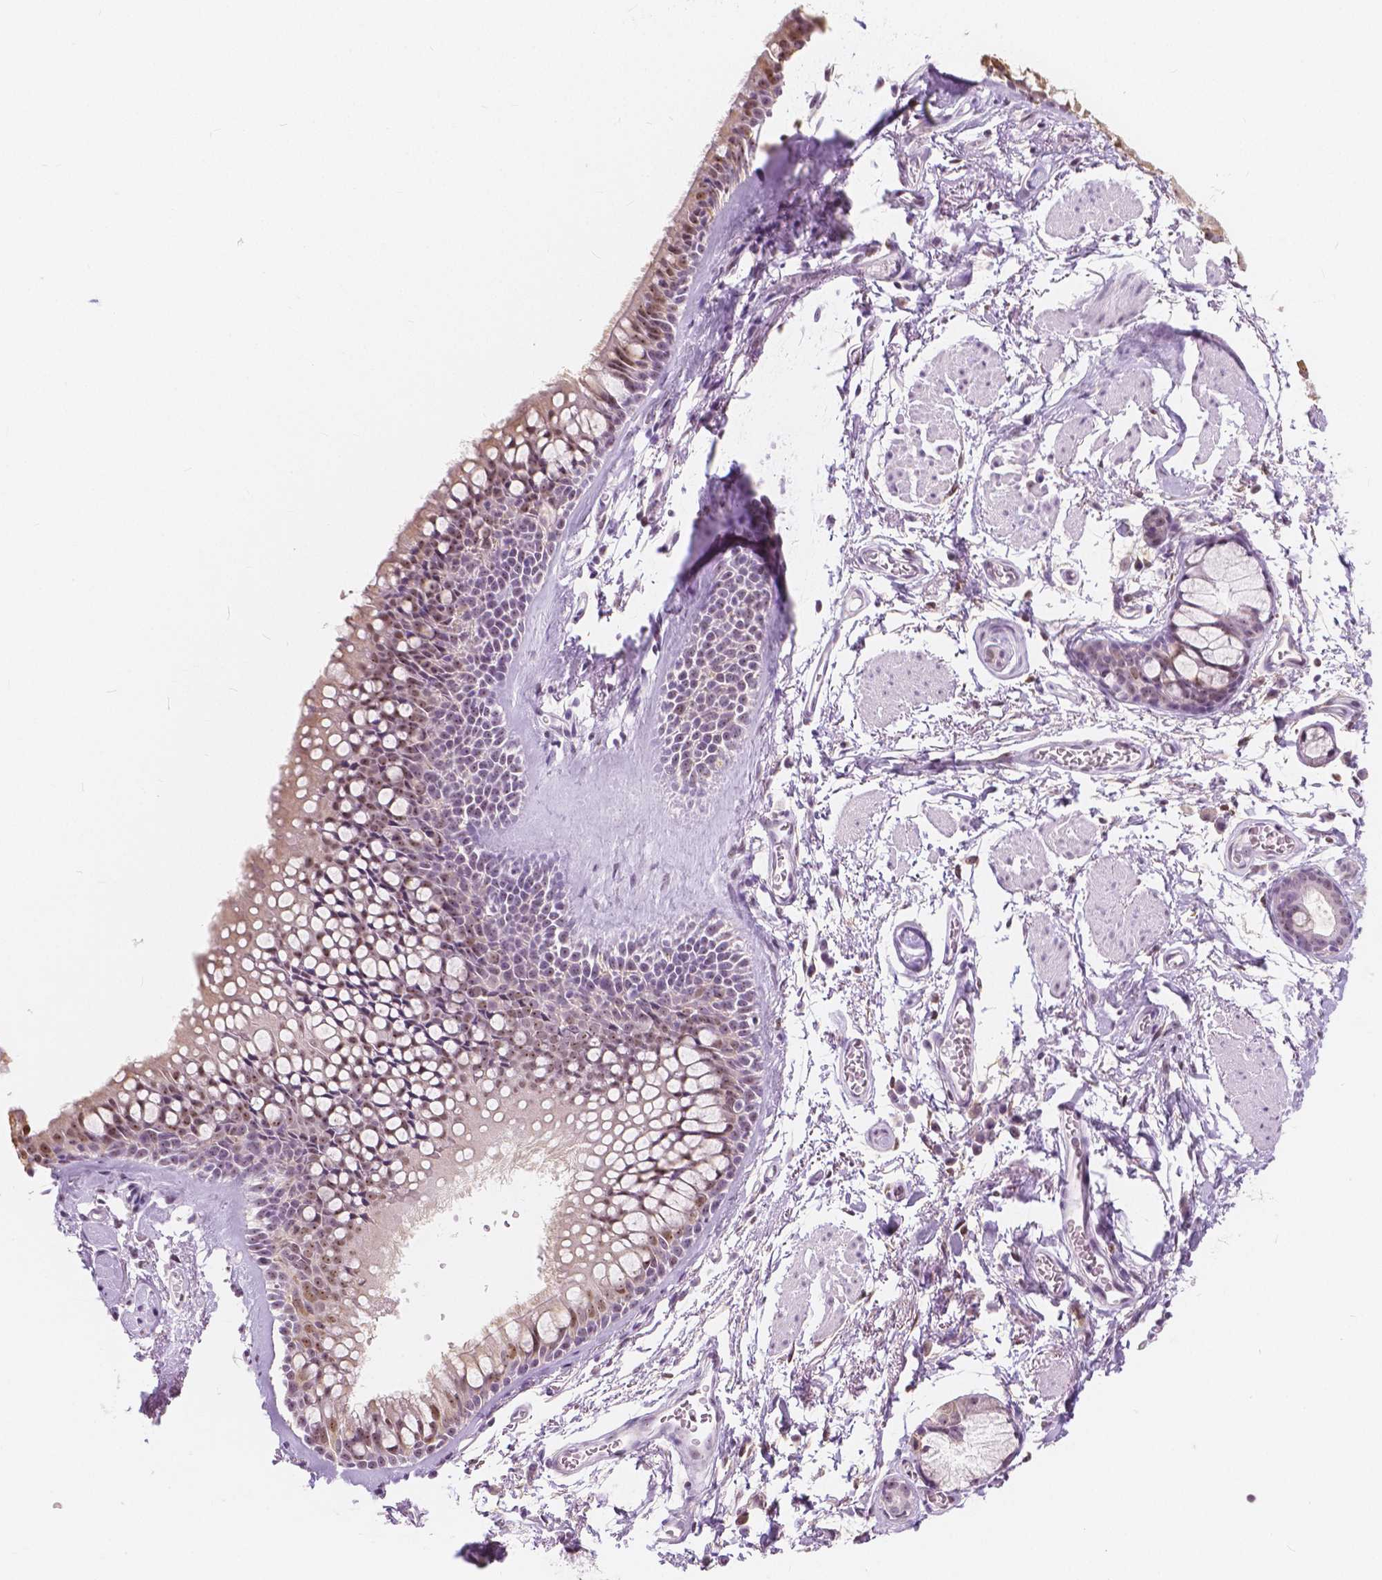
{"staining": {"intensity": "negative", "quantity": "none", "location": "none"}, "tissue": "soft tissue", "cell_type": "Fibroblasts", "image_type": "normal", "snomed": [{"axis": "morphology", "description": "Normal tissue, NOS"}, {"axis": "topography", "description": "Cartilage tissue"}, {"axis": "topography", "description": "Bronchus"}], "caption": "Immunohistochemical staining of unremarkable soft tissue shows no significant expression in fibroblasts.", "gene": "NOLC1", "patient": {"sex": "female", "age": 79}}